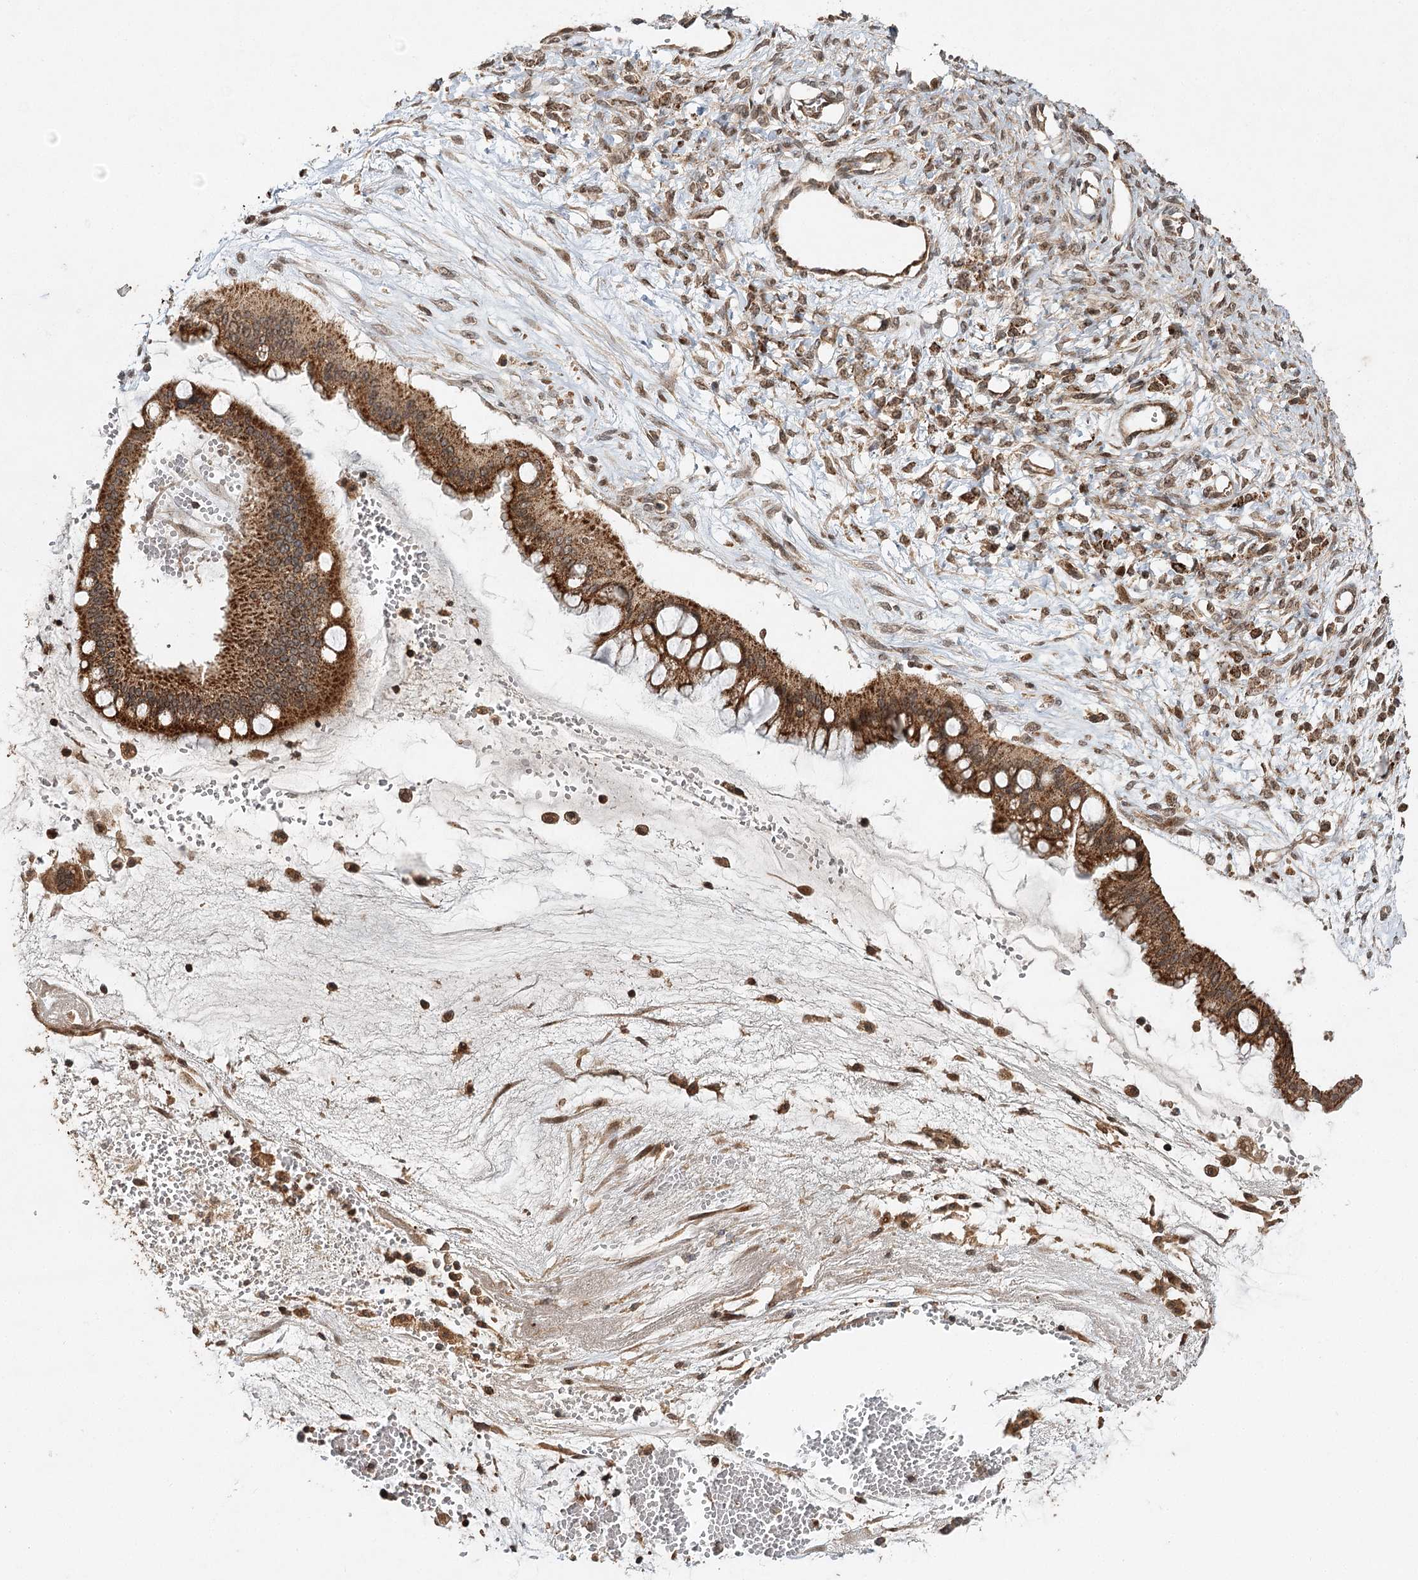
{"staining": {"intensity": "moderate", "quantity": ">75%", "location": "cytoplasmic/membranous"}, "tissue": "ovarian cancer", "cell_type": "Tumor cells", "image_type": "cancer", "snomed": [{"axis": "morphology", "description": "Cystadenocarcinoma, mucinous, NOS"}, {"axis": "topography", "description": "Ovary"}], "caption": "A high-resolution histopathology image shows IHC staining of mucinous cystadenocarcinoma (ovarian), which demonstrates moderate cytoplasmic/membranous expression in about >75% of tumor cells.", "gene": "ZNRF3", "patient": {"sex": "female", "age": 73}}